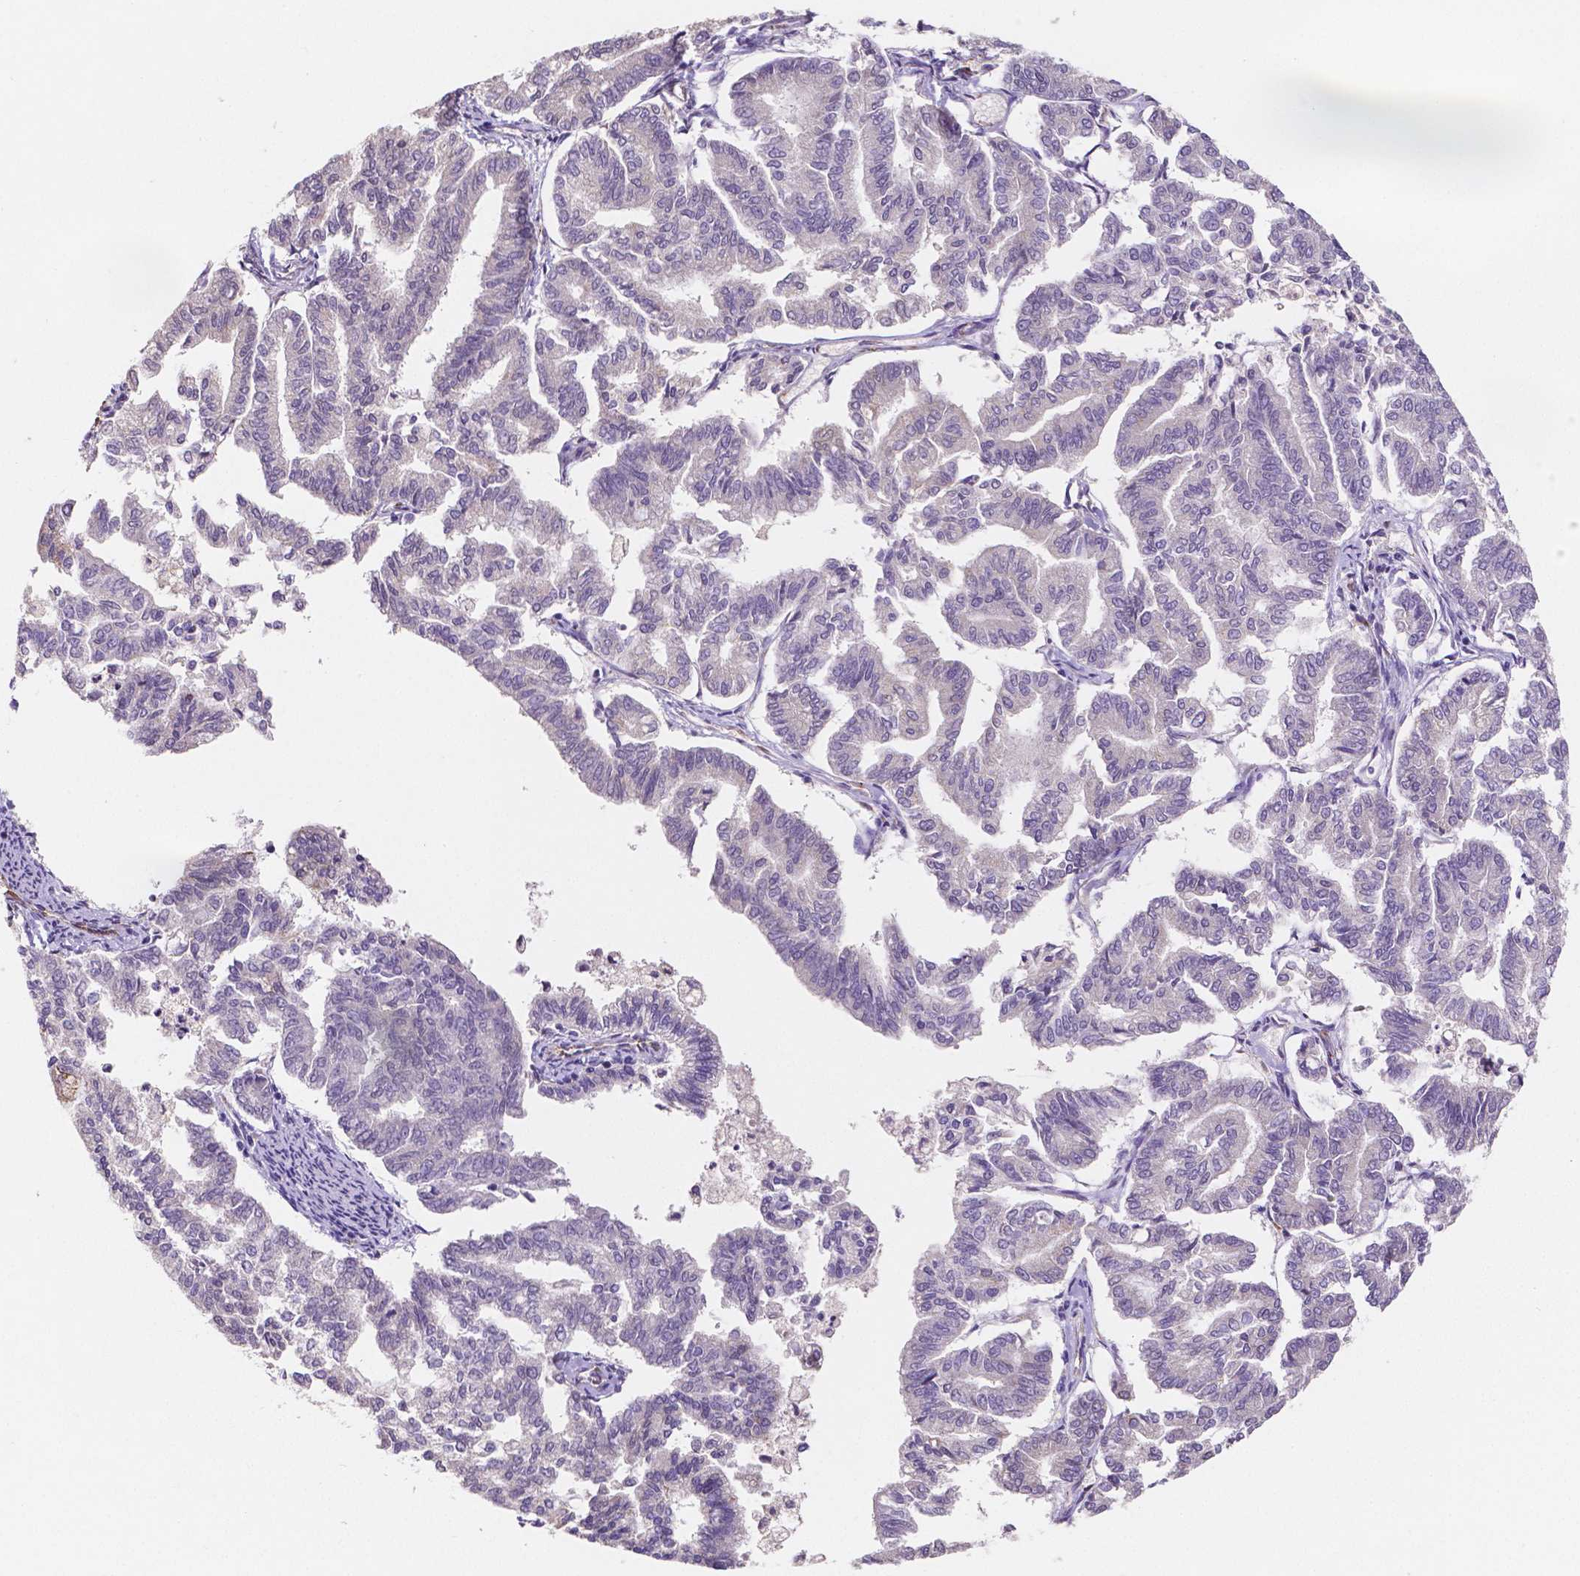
{"staining": {"intensity": "negative", "quantity": "none", "location": "none"}, "tissue": "endometrial cancer", "cell_type": "Tumor cells", "image_type": "cancer", "snomed": [{"axis": "morphology", "description": "Adenocarcinoma, NOS"}, {"axis": "topography", "description": "Endometrium"}], "caption": "DAB immunohistochemical staining of human endometrial adenocarcinoma exhibits no significant positivity in tumor cells.", "gene": "ELAVL2", "patient": {"sex": "female", "age": 79}}